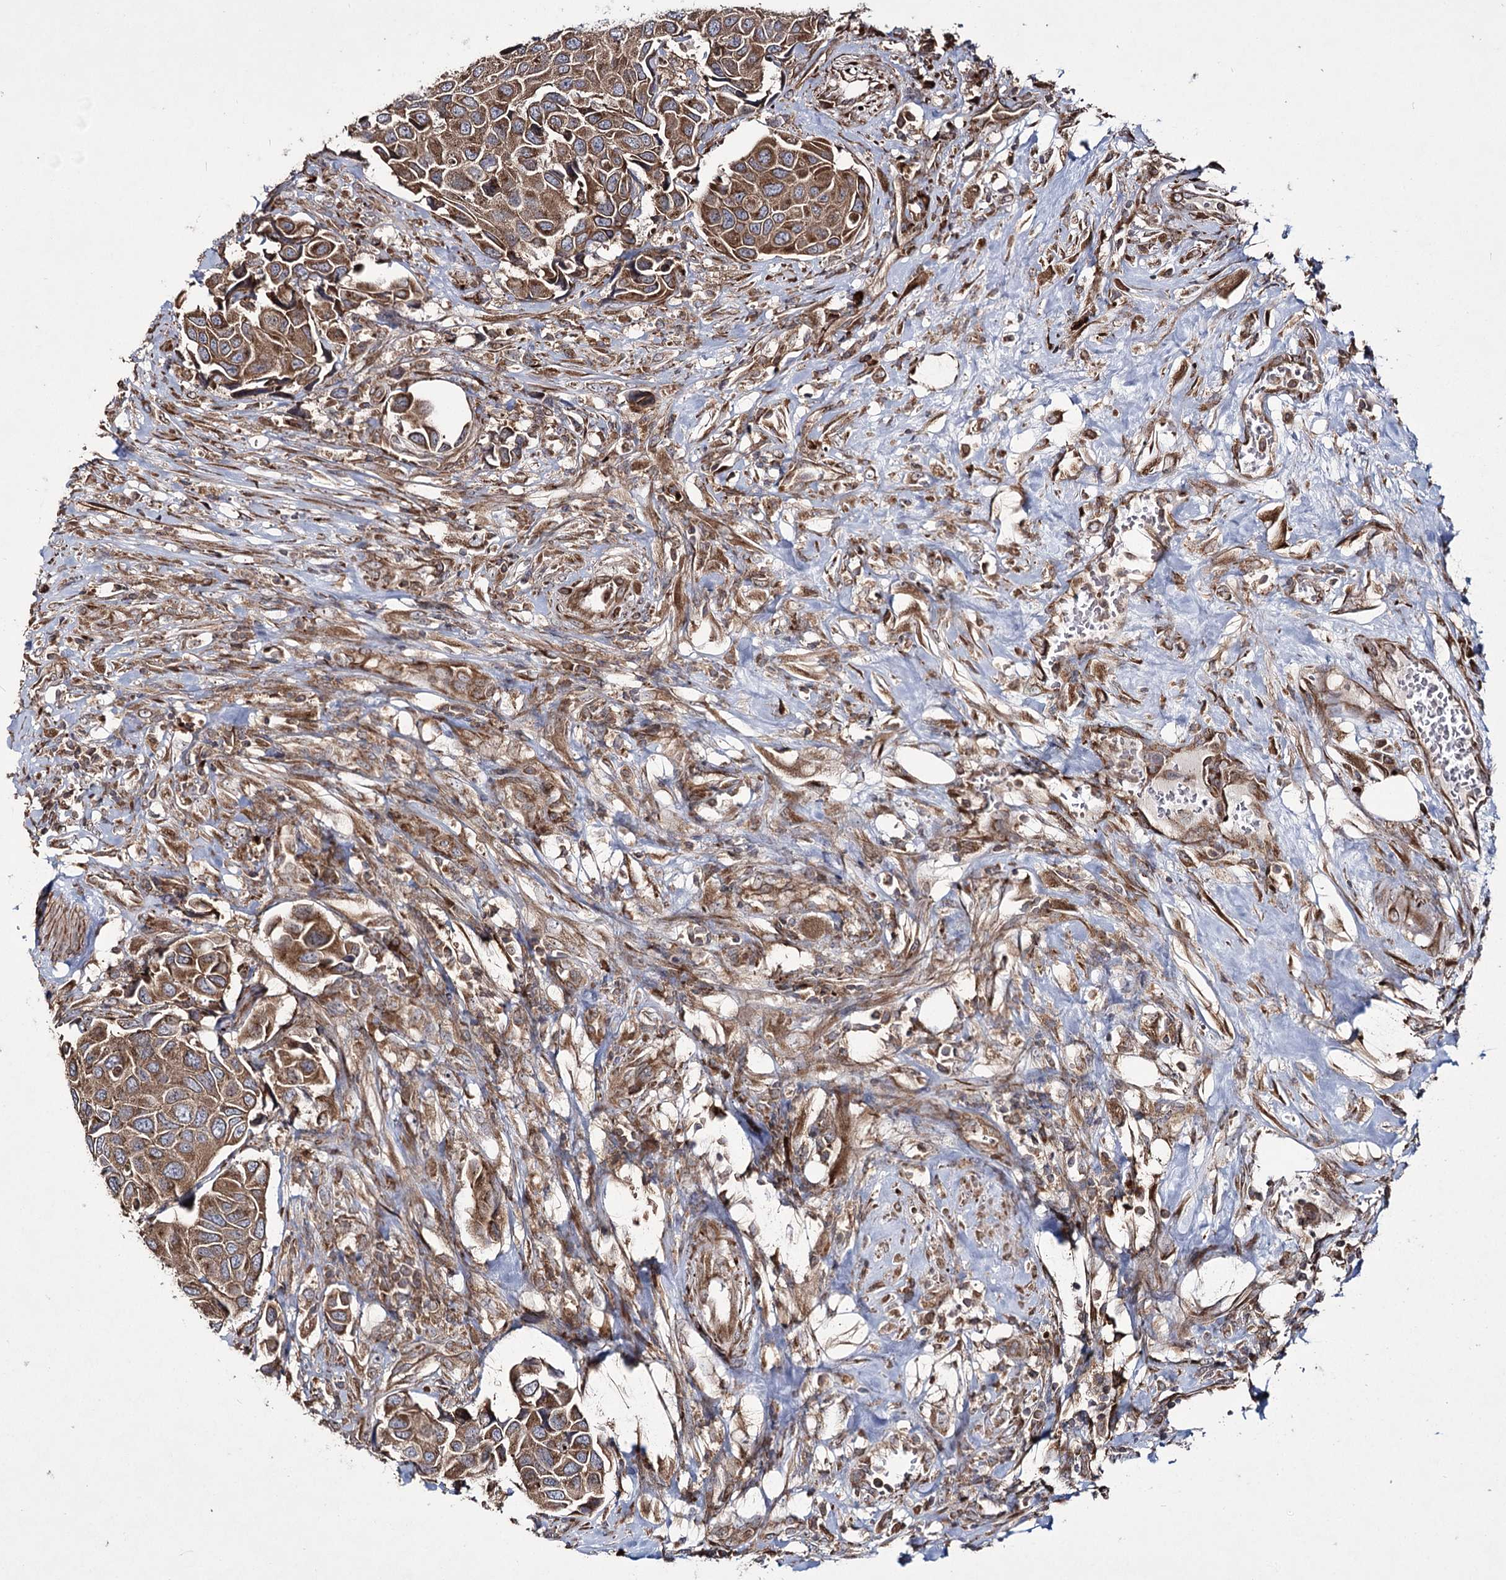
{"staining": {"intensity": "moderate", "quantity": ">75%", "location": "cytoplasmic/membranous"}, "tissue": "urothelial cancer", "cell_type": "Tumor cells", "image_type": "cancer", "snomed": [{"axis": "morphology", "description": "Urothelial carcinoma, High grade"}, {"axis": "topography", "description": "Urinary bladder"}], "caption": "Urothelial carcinoma (high-grade) stained with a protein marker demonstrates moderate staining in tumor cells.", "gene": "HECTD2", "patient": {"sex": "male", "age": 74}}